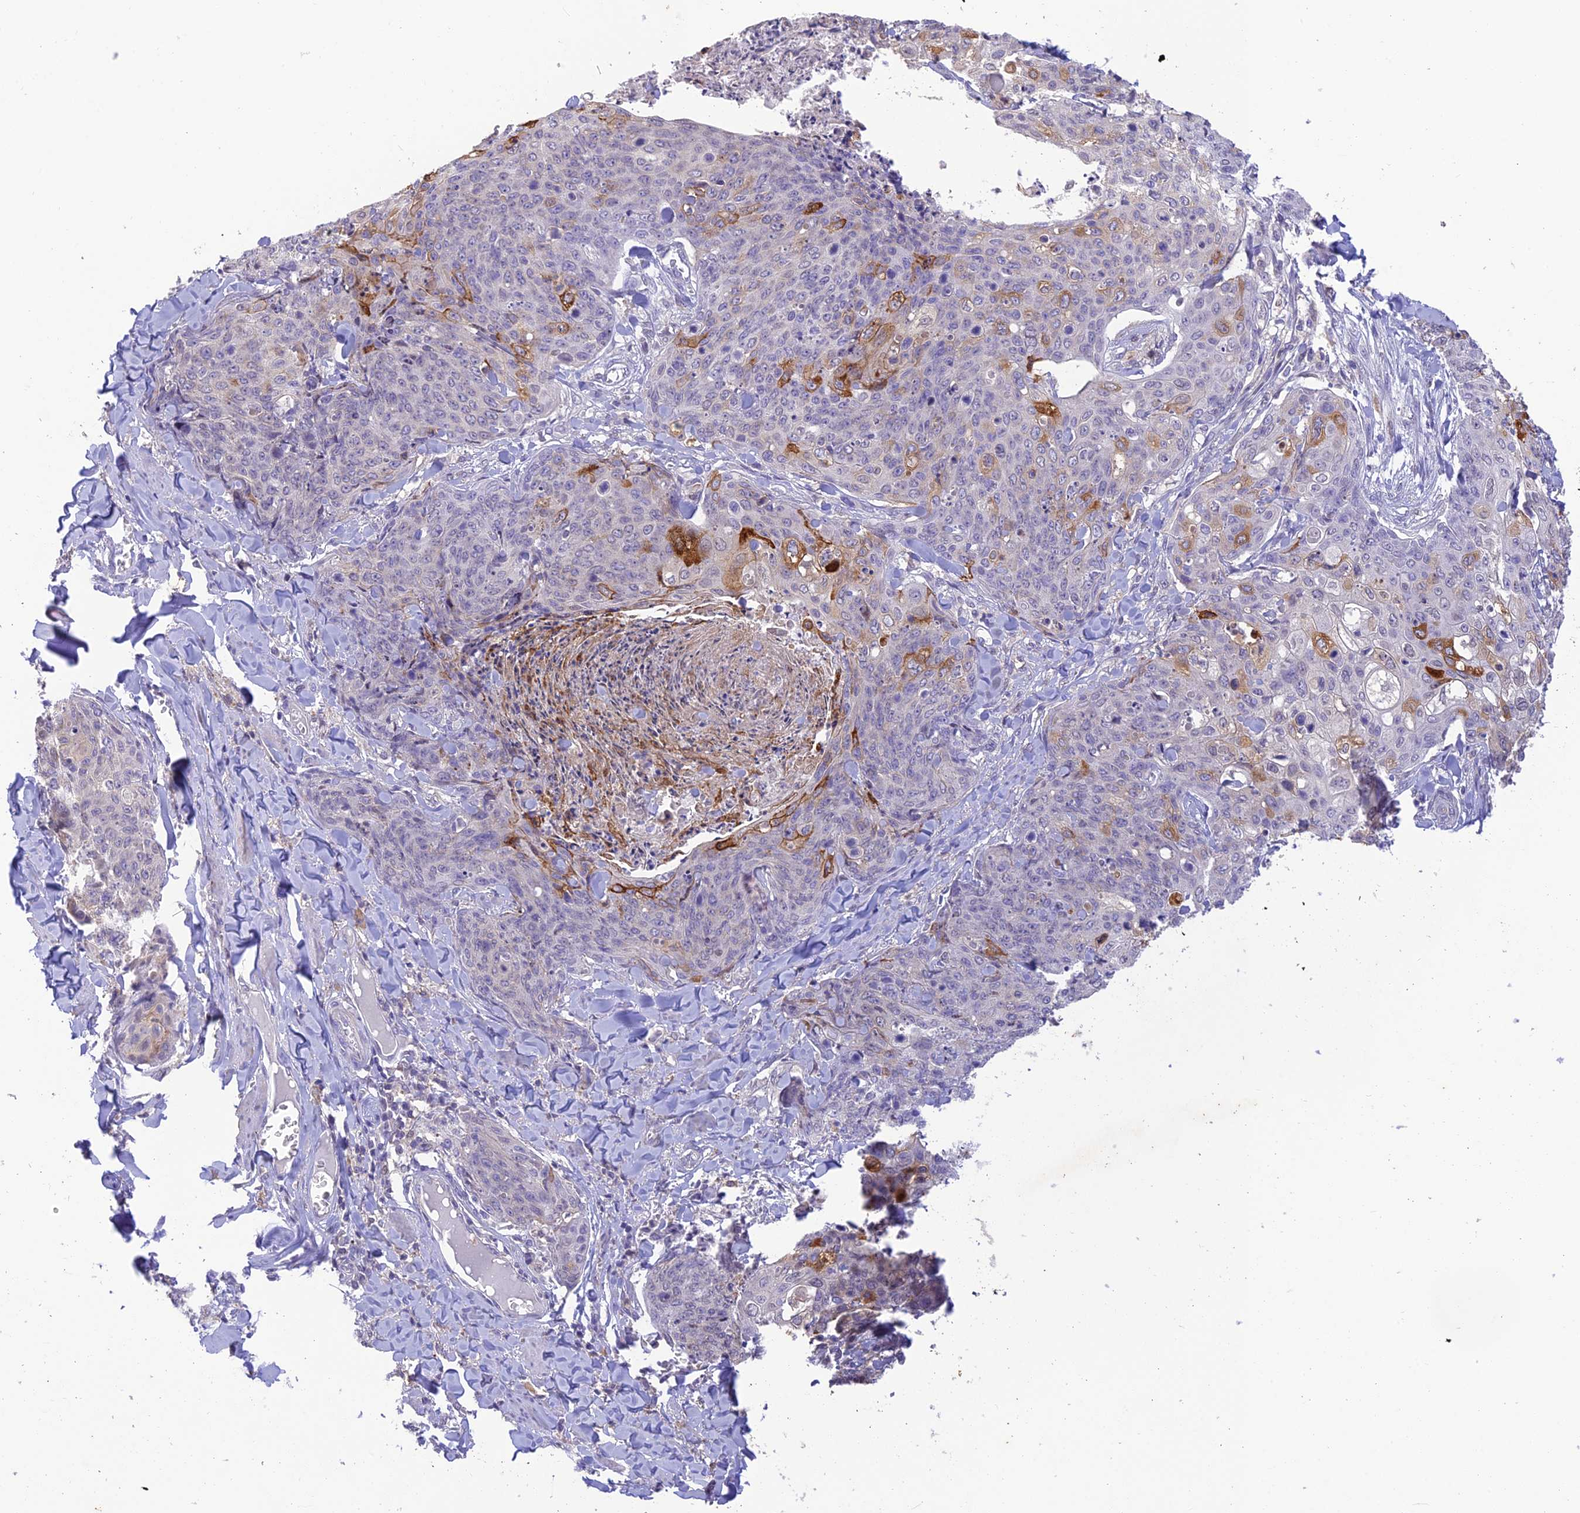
{"staining": {"intensity": "strong", "quantity": "<25%", "location": "cytoplasmic/membranous"}, "tissue": "skin cancer", "cell_type": "Tumor cells", "image_type": "cancer", "snomed": [{"axis": "morphology", "description": "Squamous cell carcinoma, NOS"}, {"axis": "topography", "description": "Skin"}, {"axis": "topography", "description": "Vulva"}], "caption": "Protein analysis of skin cancer tissue exhibits strong cytoplasmic/membranous positivity in about <25% of tumor cells.", "gene": "BMT2", "patient": {"sex": "female", "age": 85}}